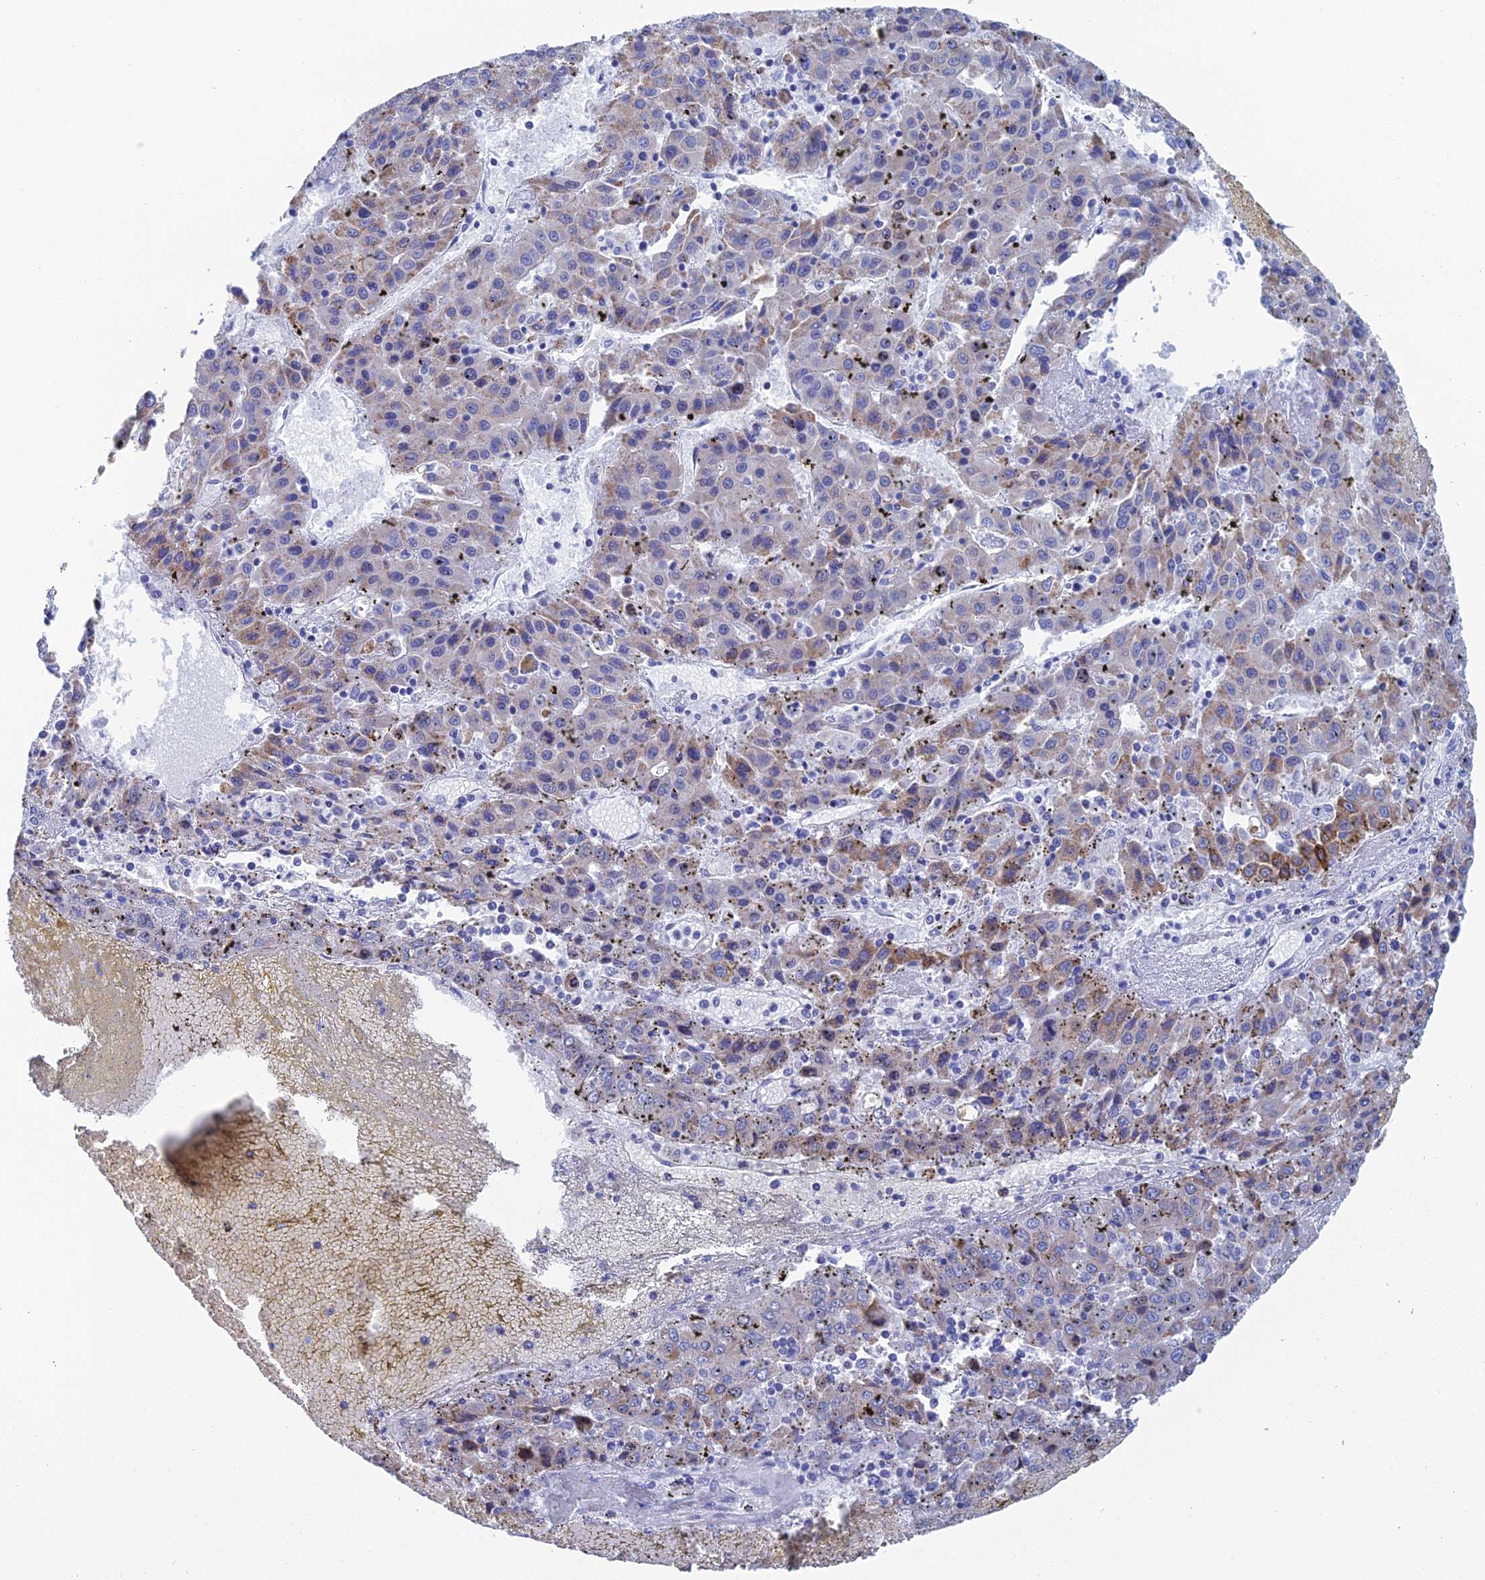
{"staining": {"intensity": "moderate", "quantity": "25%-75%", "location": "cytoplasmic/membranous"}, "tissue": "liver cancer", "cell_type": "Tumor cells", "image_type": "cancer", "snomed": [{"axis": "morphology", "description": "Carcinoma, Hepatocellular, NOS"}, {"axis": "topography", "description": "Liver"}], "caption": "Protein analysis of liver cancer (hepatocellular carcinoma) tissue exhibits moderate cytoplasmic/membranous positivity in approximately 25%-75% of tumor cells.", "gene": "CFAP210", "patient": {"sex": "female", "age": 53}}